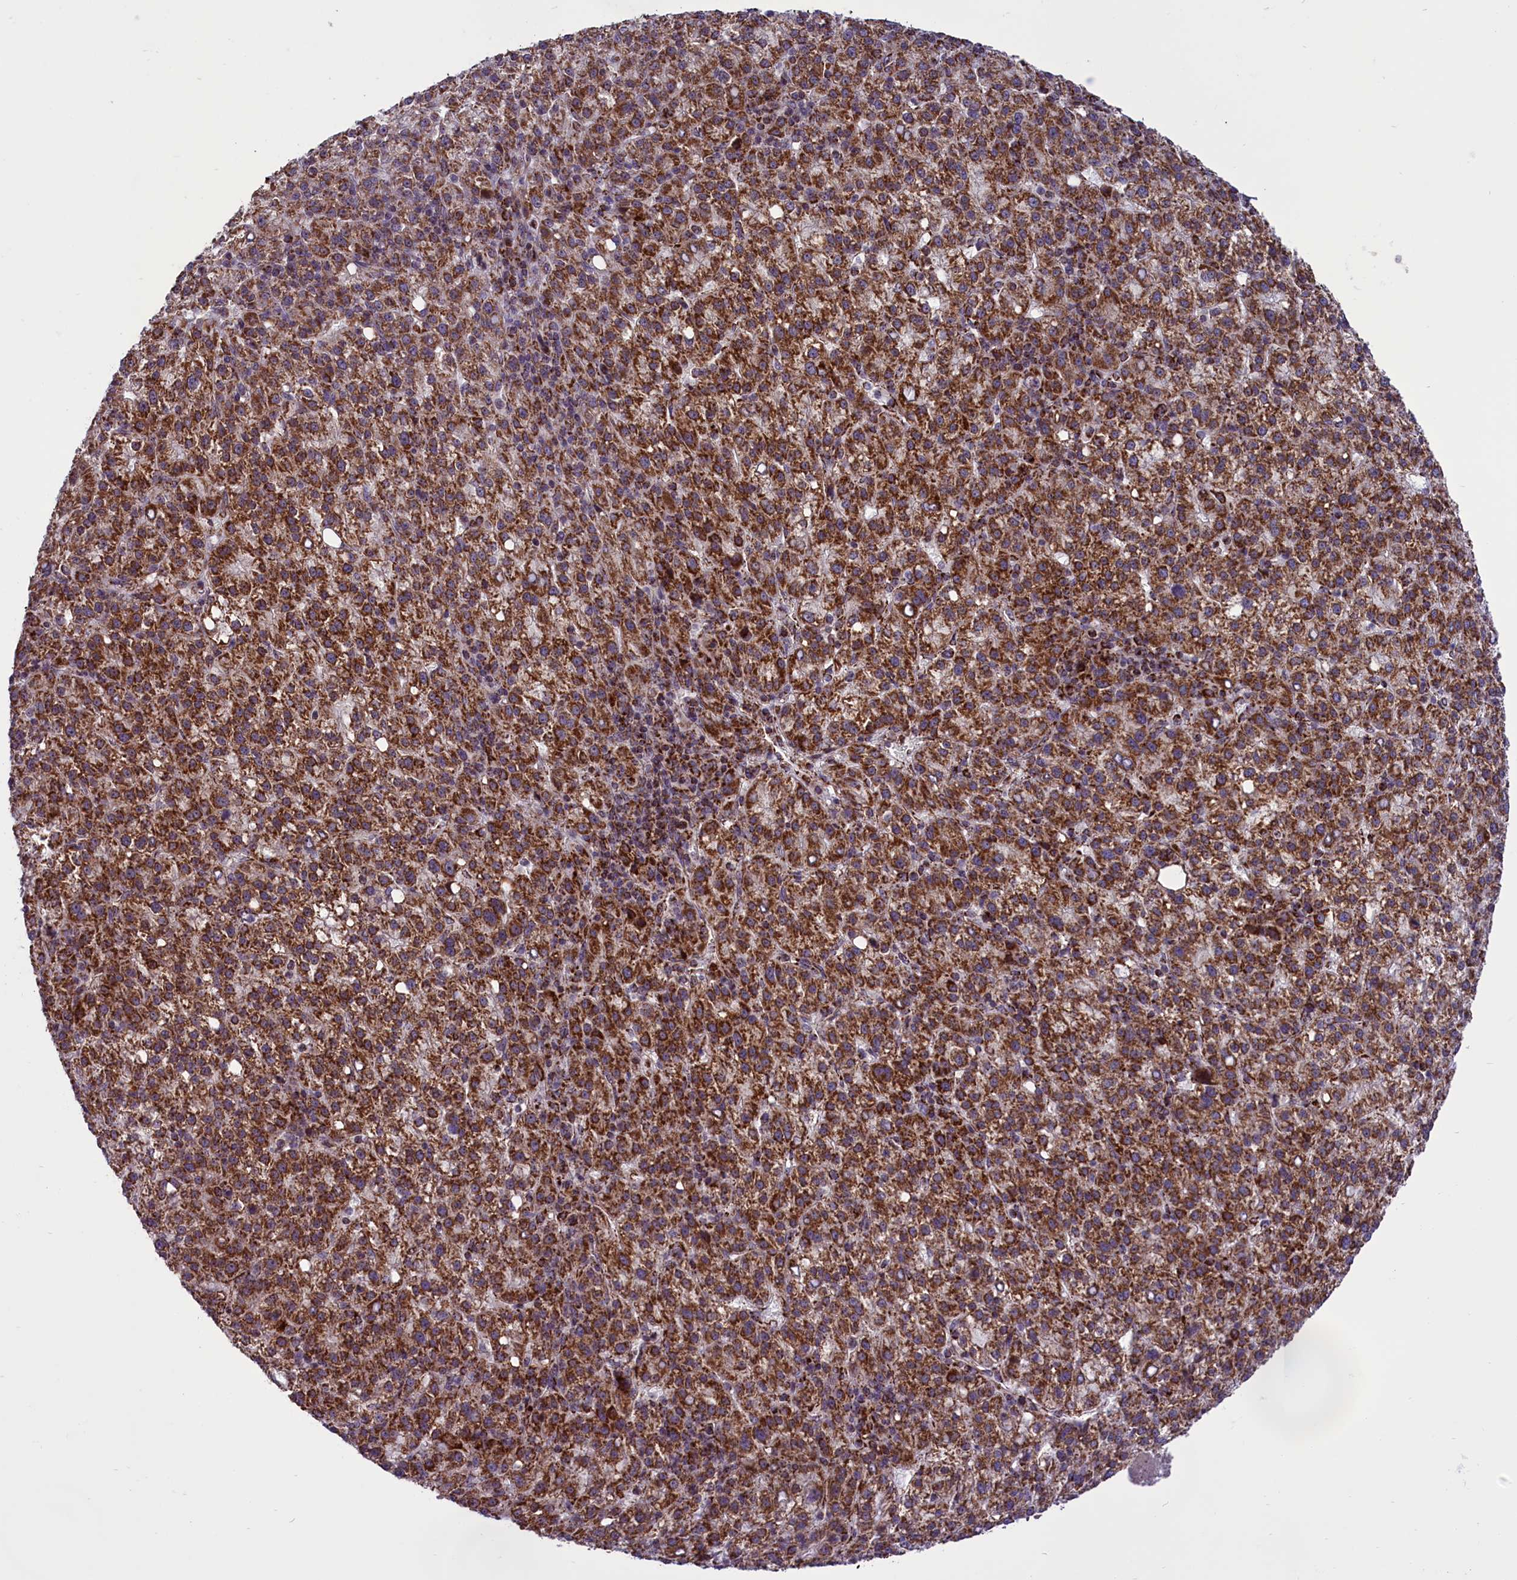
{"staining": {"intensity": "strong", "quantity": ">75%", "location": "cytoplasmic/membranous"}, "tissue": "liver cancer", "cell_type": "Tumor cells", "image_type": "cancer", "snomed": [{"axis": "morphology", "description": "Carcinoma, Hepatocellular, NOS"}, {"axis": "topography", "description": "Liver"}], "caption": "Brown immunohistochemical staining in human liver cancer exhibits strong cytoplasmic/membranous staining in approximately >75% of tumor cells.", "gene": "NDUFS5", "patient": {"sex": "female", "age": 58}}